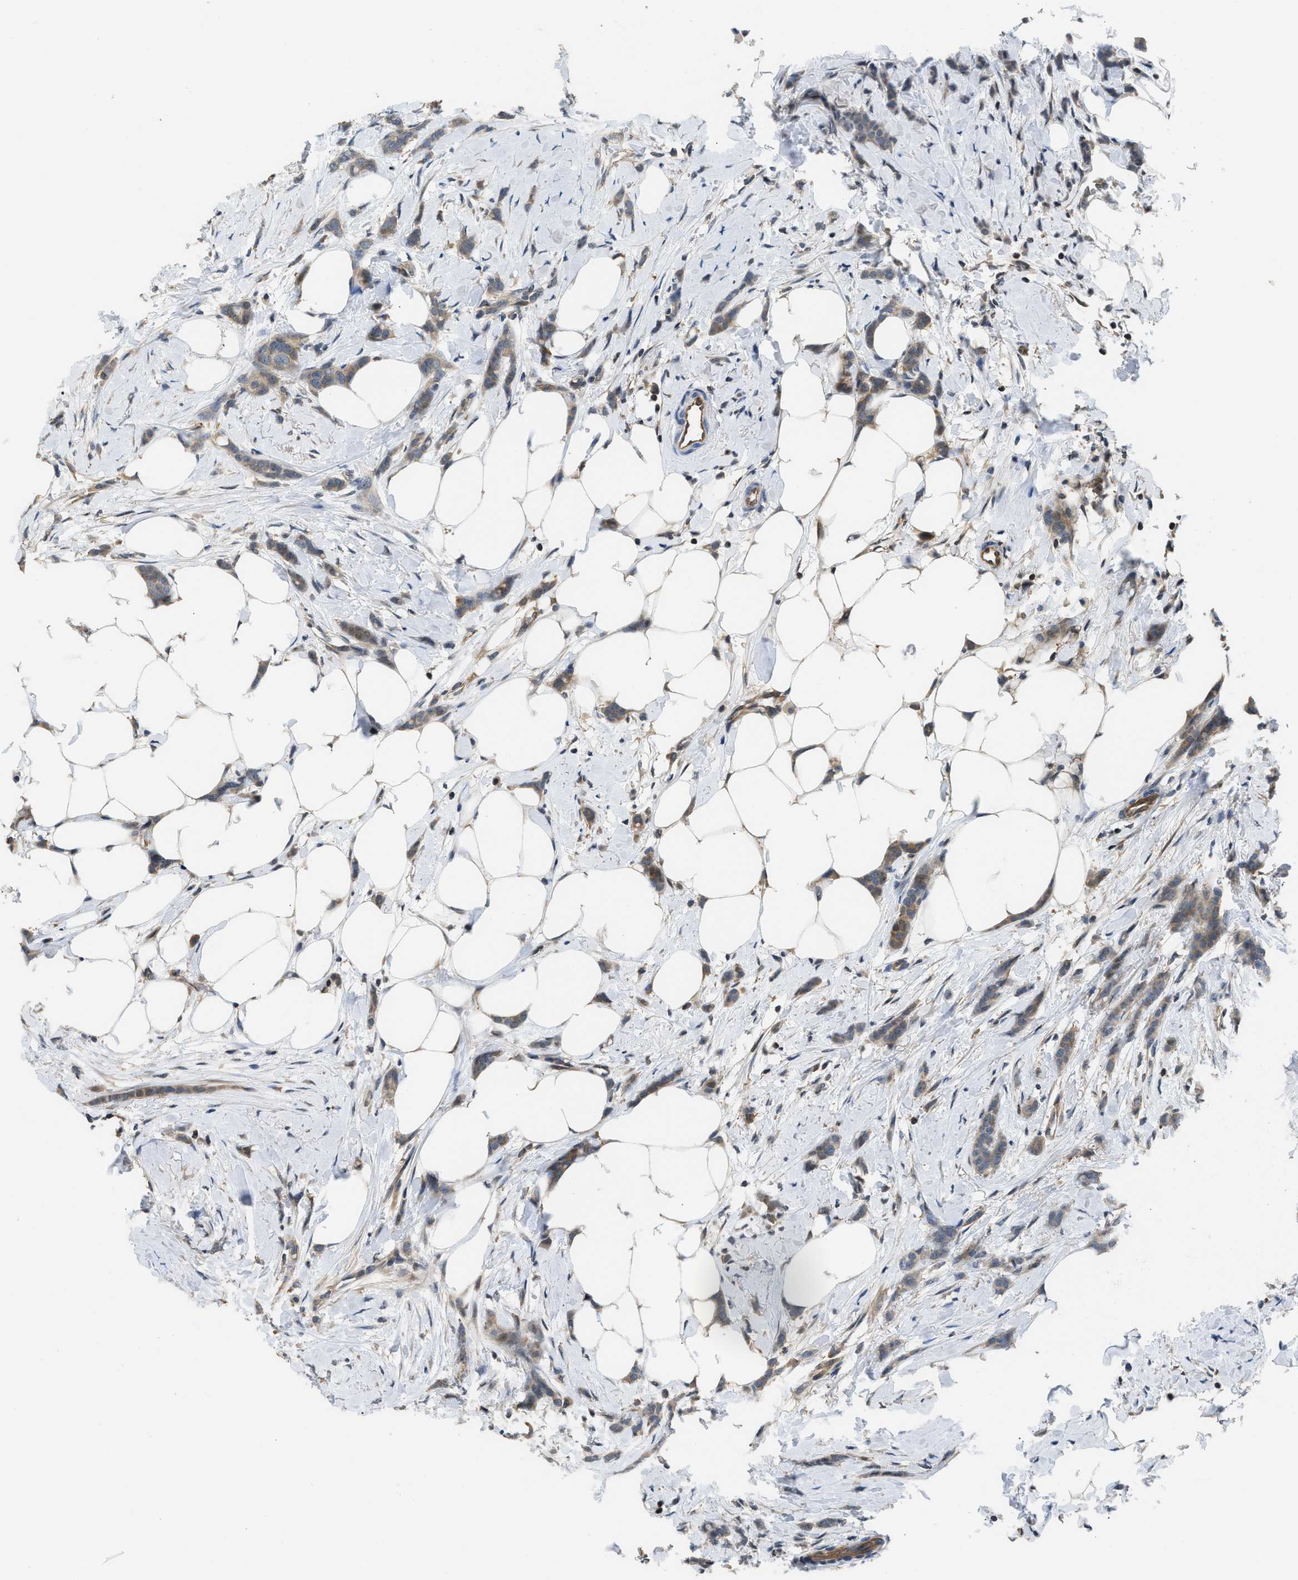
{"staining": {"intensity": "weak", "quantity": ">75%", "location": "cytoplasmic/membranous"}, "tissue": "breast cancer", "cell_type": "Tumor cells", "image_type": "cancer", "snomed": [{"axis": "morphology", "description": "Lobular carcinoma, in situ"}, {"axis": "morphology", "description": "Lobular carcinoma"}, {"axis": "topography", "description": "Breast"}], "caption": "This is an image of immunohistochemistry staining of breast cancer, which shows weak positivity in the cytoplasmic/membranous of tumor cells.", "gene": "TES", "patient": {"sex": "female", "age": 41}}